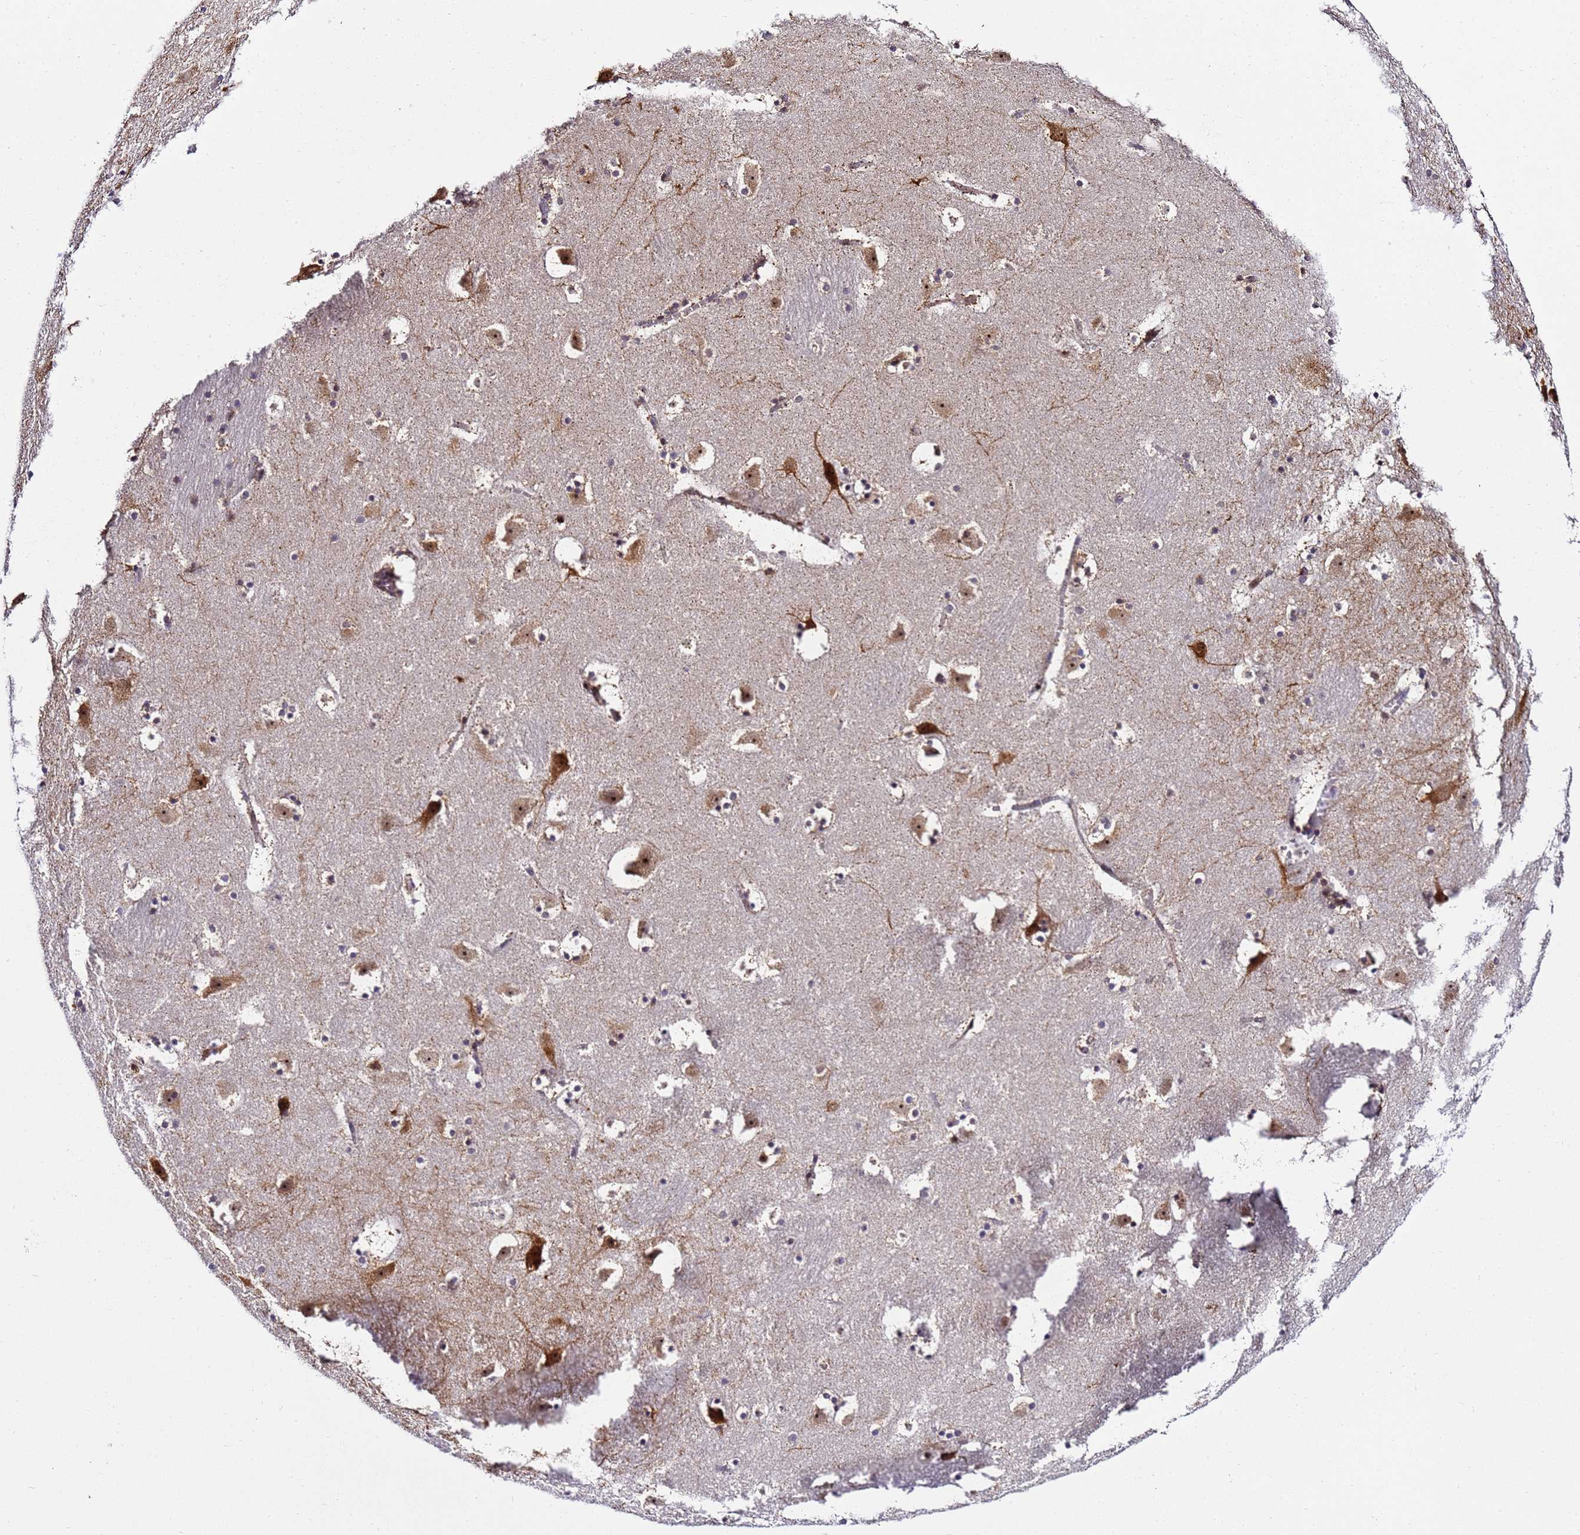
{"staining": {"intensity": "negative", "quantity": "none", "location": "none"}, "tissue": "caudate", "cell_type": "Glial cells", "image_type": "normal", "snomed": [{"axis": "morphology", "description": "Normal tissue, NOS"}, {"axis": "topography", "description": "Lateral ventricle wall"}], "caption": "Glial cells are negative for protein expression in unremarkable human caudate.", "gene": "SLX4IP", "patient": {"sex": "male", "age": 45}}